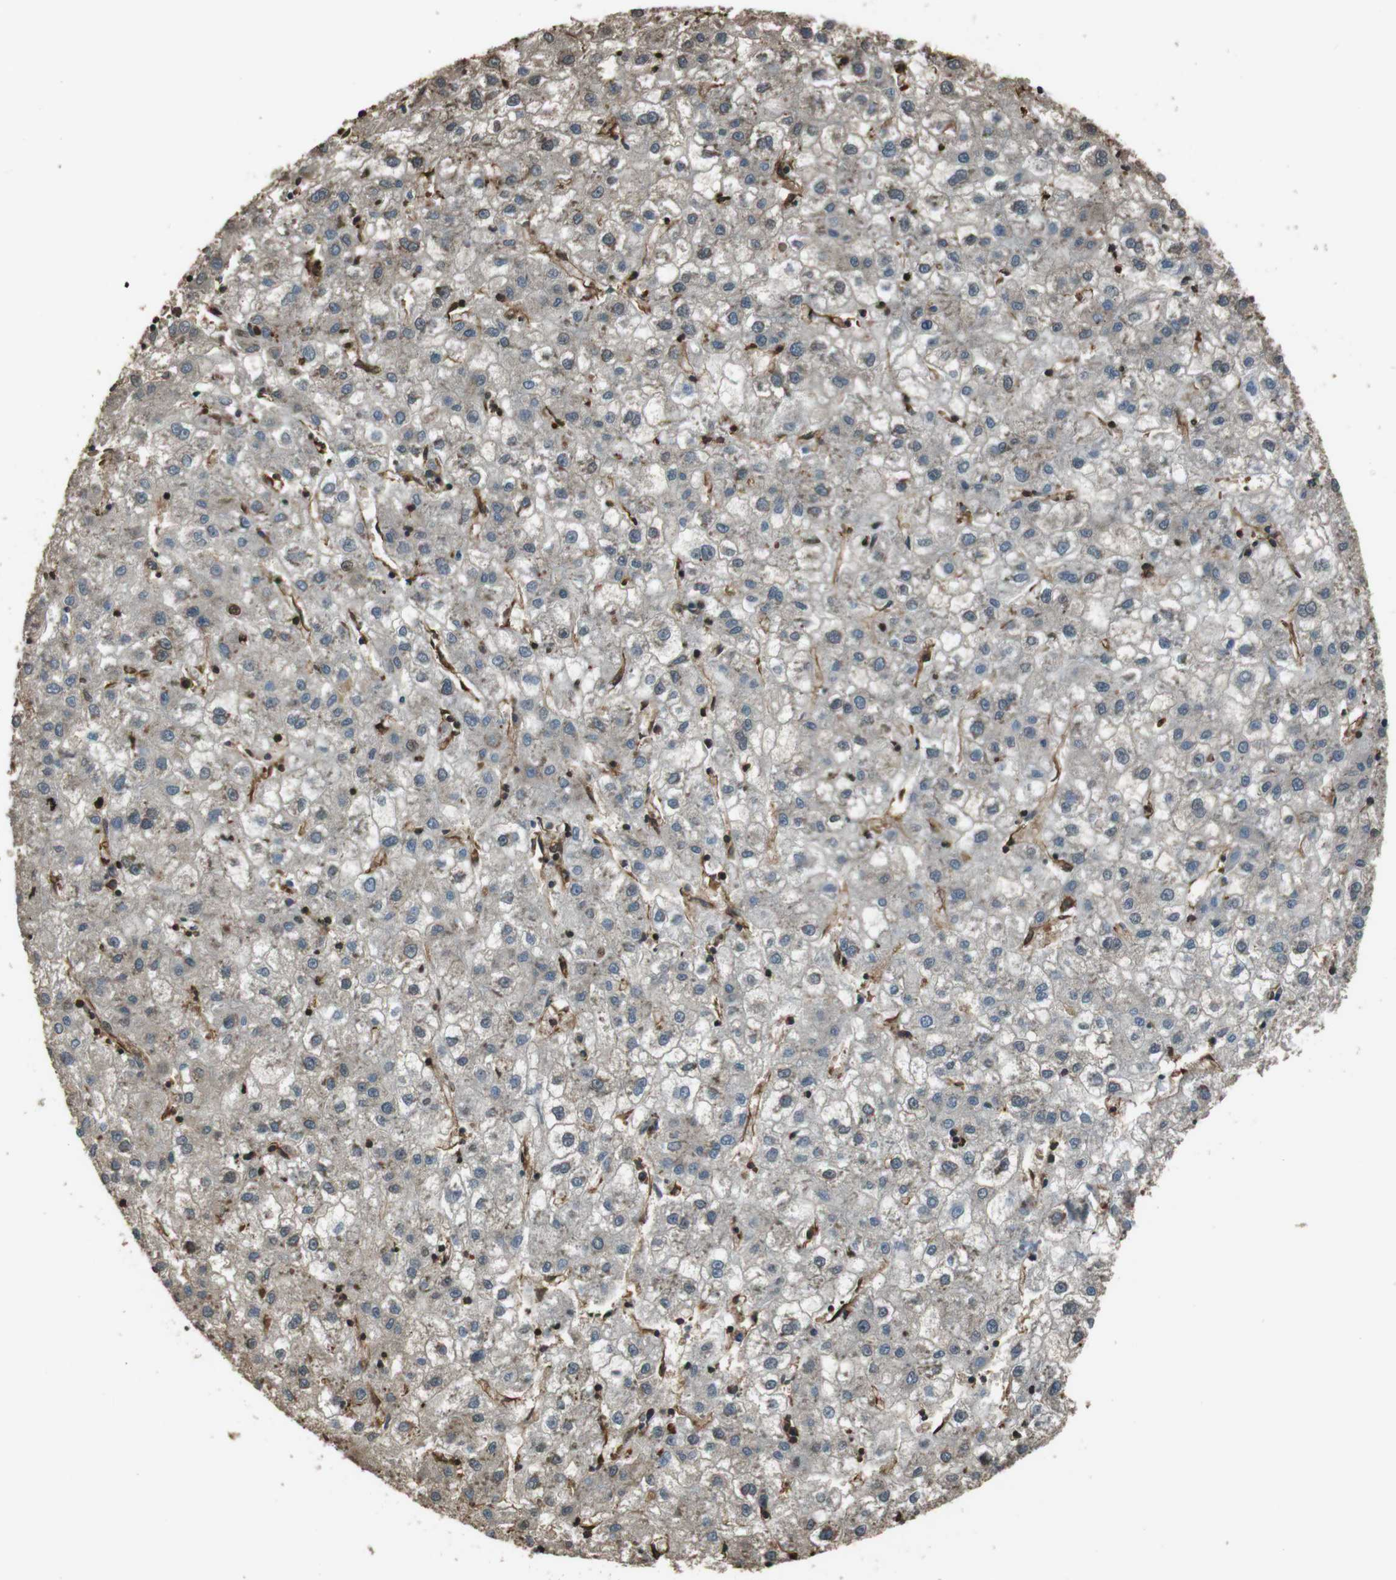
{"staining": {"intensity": "weak", "quantity": "<25%", "location": "cytoplasmic/membranous"}, "tissue": "liver cancer", "cell_type": "Tumor cells", "image_type": "cancer", "snomed": [{"axis": "morphology", "description": "Carcinoma, Hepatocellular, NOS"}, {"axis": "topography", "description": "Liver"}], "caption": "Tumor cells show no significant staining in liver hepatocellular carcinoma.", "gene": "FCAR", "patient": {"sex": "male", "age": 72}}